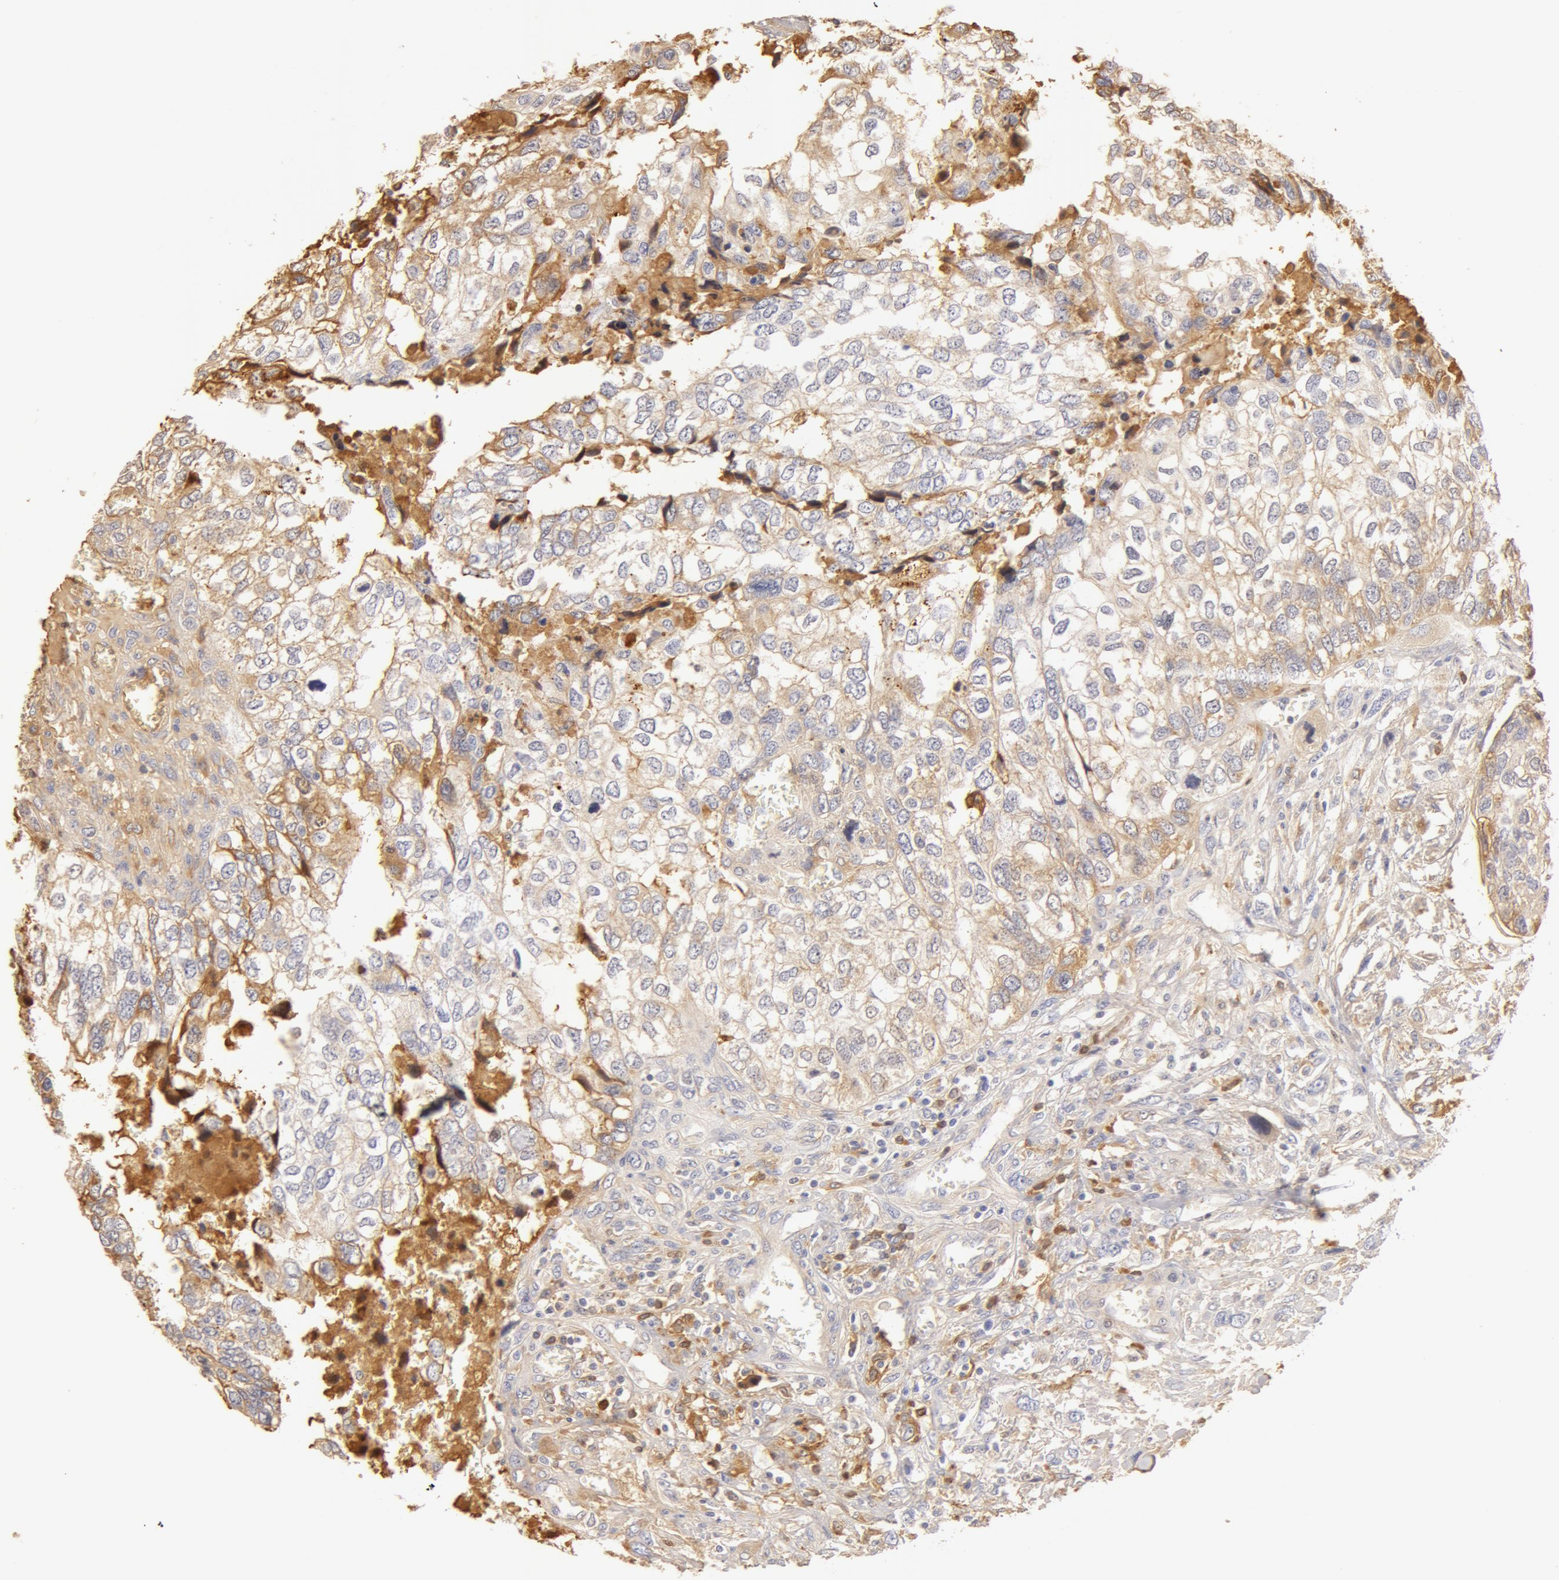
{"staining": {"intensity": "weak", "quantity": "25%-75%", "location": "cytoplasmic/membranous"}, "tissue": "breast cancer", "cell_type": "Tumor cells", "image_type": "cancer", "snomed": [{"axis": "morphology", "description": "Neoplasm, malignant, NOS"}, {"axis": "topography", "description": "Breast"}], "caption": "Immunohistochemistry of breast cancer (neoplasm (malignant)) exhibits low levels of weak cytoplasmic/membranous expression in approximately 25%-75% of tumor cells. (DAB IHC with brightfield microscopy, high magnification).", "gene": "TF", "patient": {"sex": "female", "age": 50}}